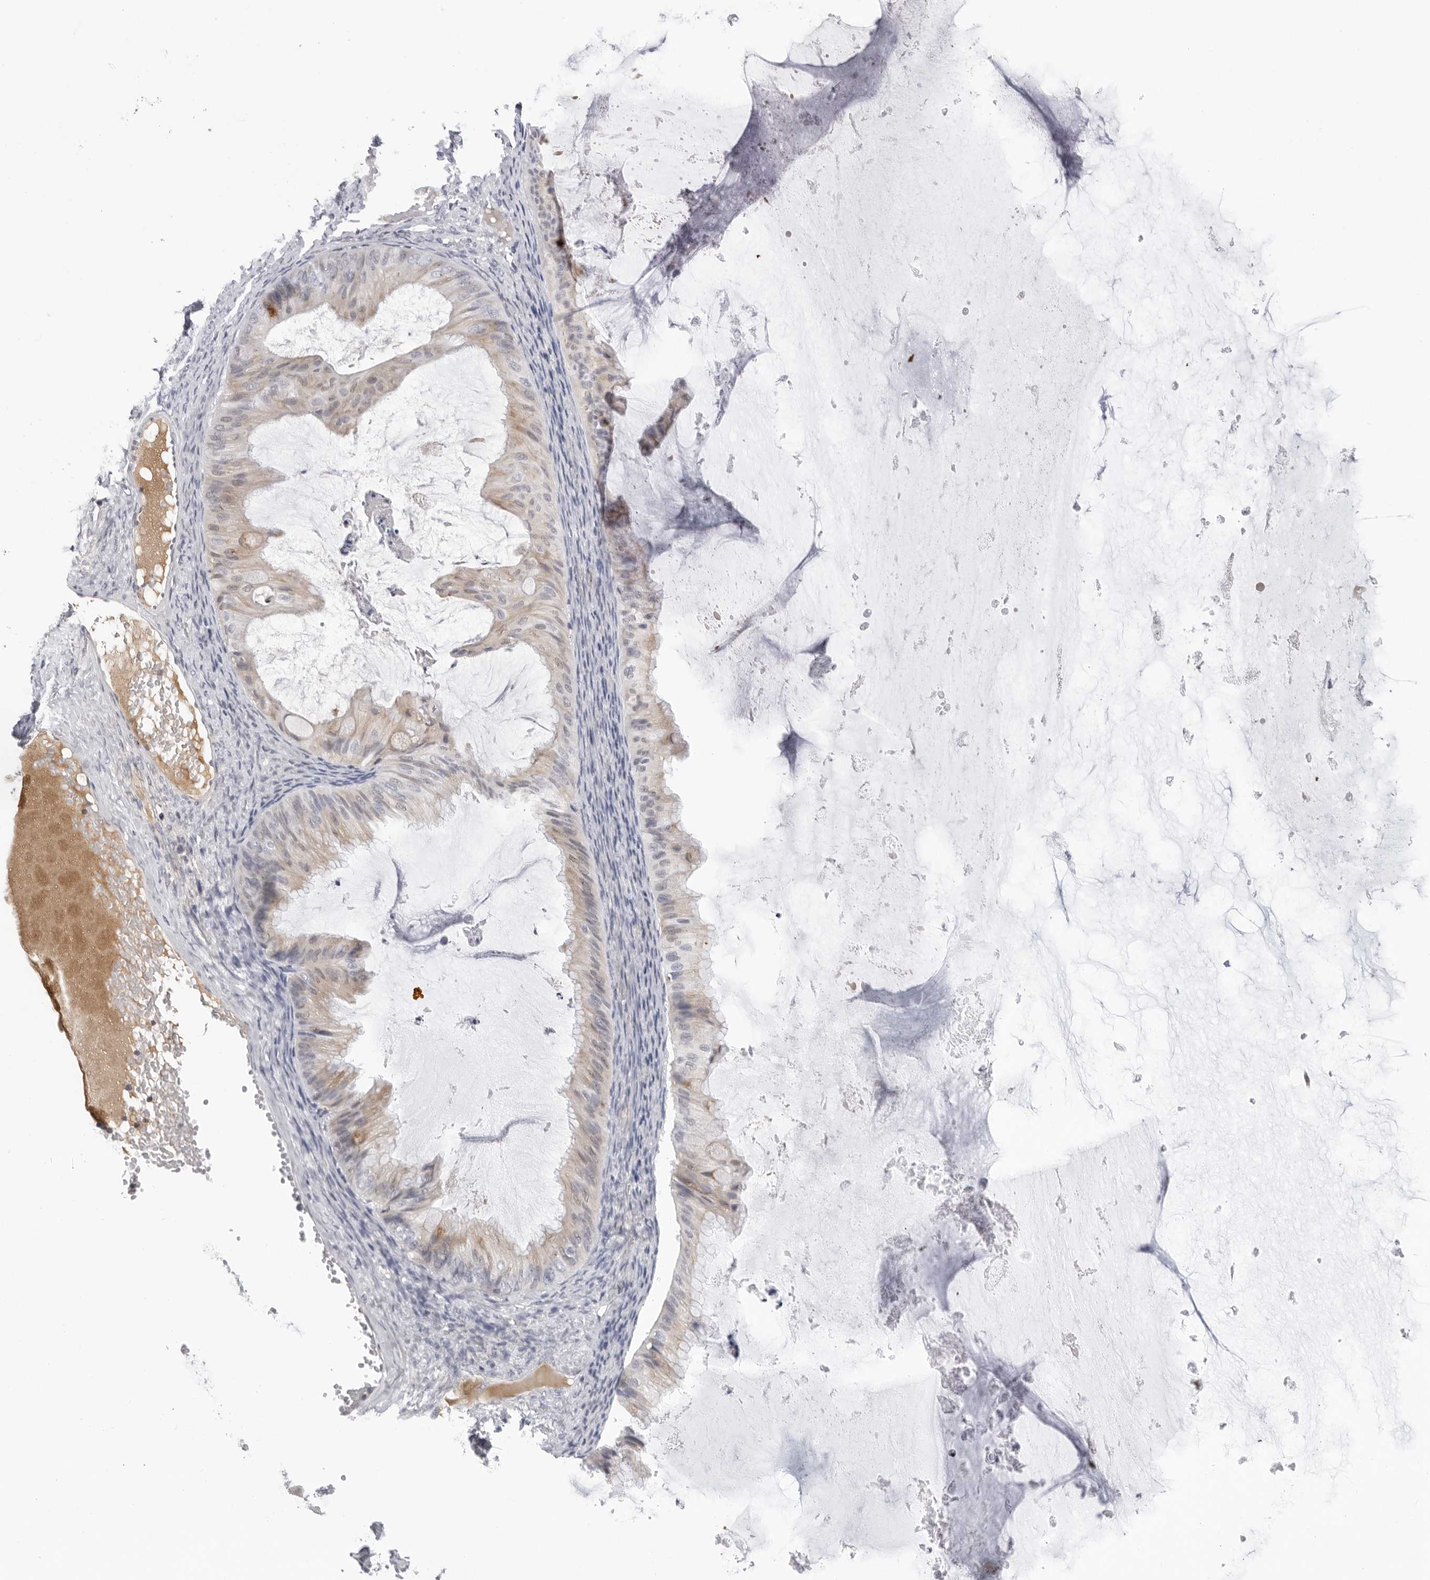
{"staining": {"intensity": "weak", "quantity": "<25%", "location": "cytoplasmic/membranous"}, "tissue": "ovarian cancer", "cell_type": "Tumor cells", "image_type": "cancer", "snomed": [{"axis": "morphology", "description": "Cystadenocarcinoma, mucinous, NOS"}, {"axis": "topography", "description": "Ovary"}], "caption": "This is an immunohistochemistry (IHC) image of human ovarian cancer (mucinous cystadenocarcinoma). There is no staining in tumor cells.", "gene": "ZNF502", "patient": {"sex": "female", "age": 61}}